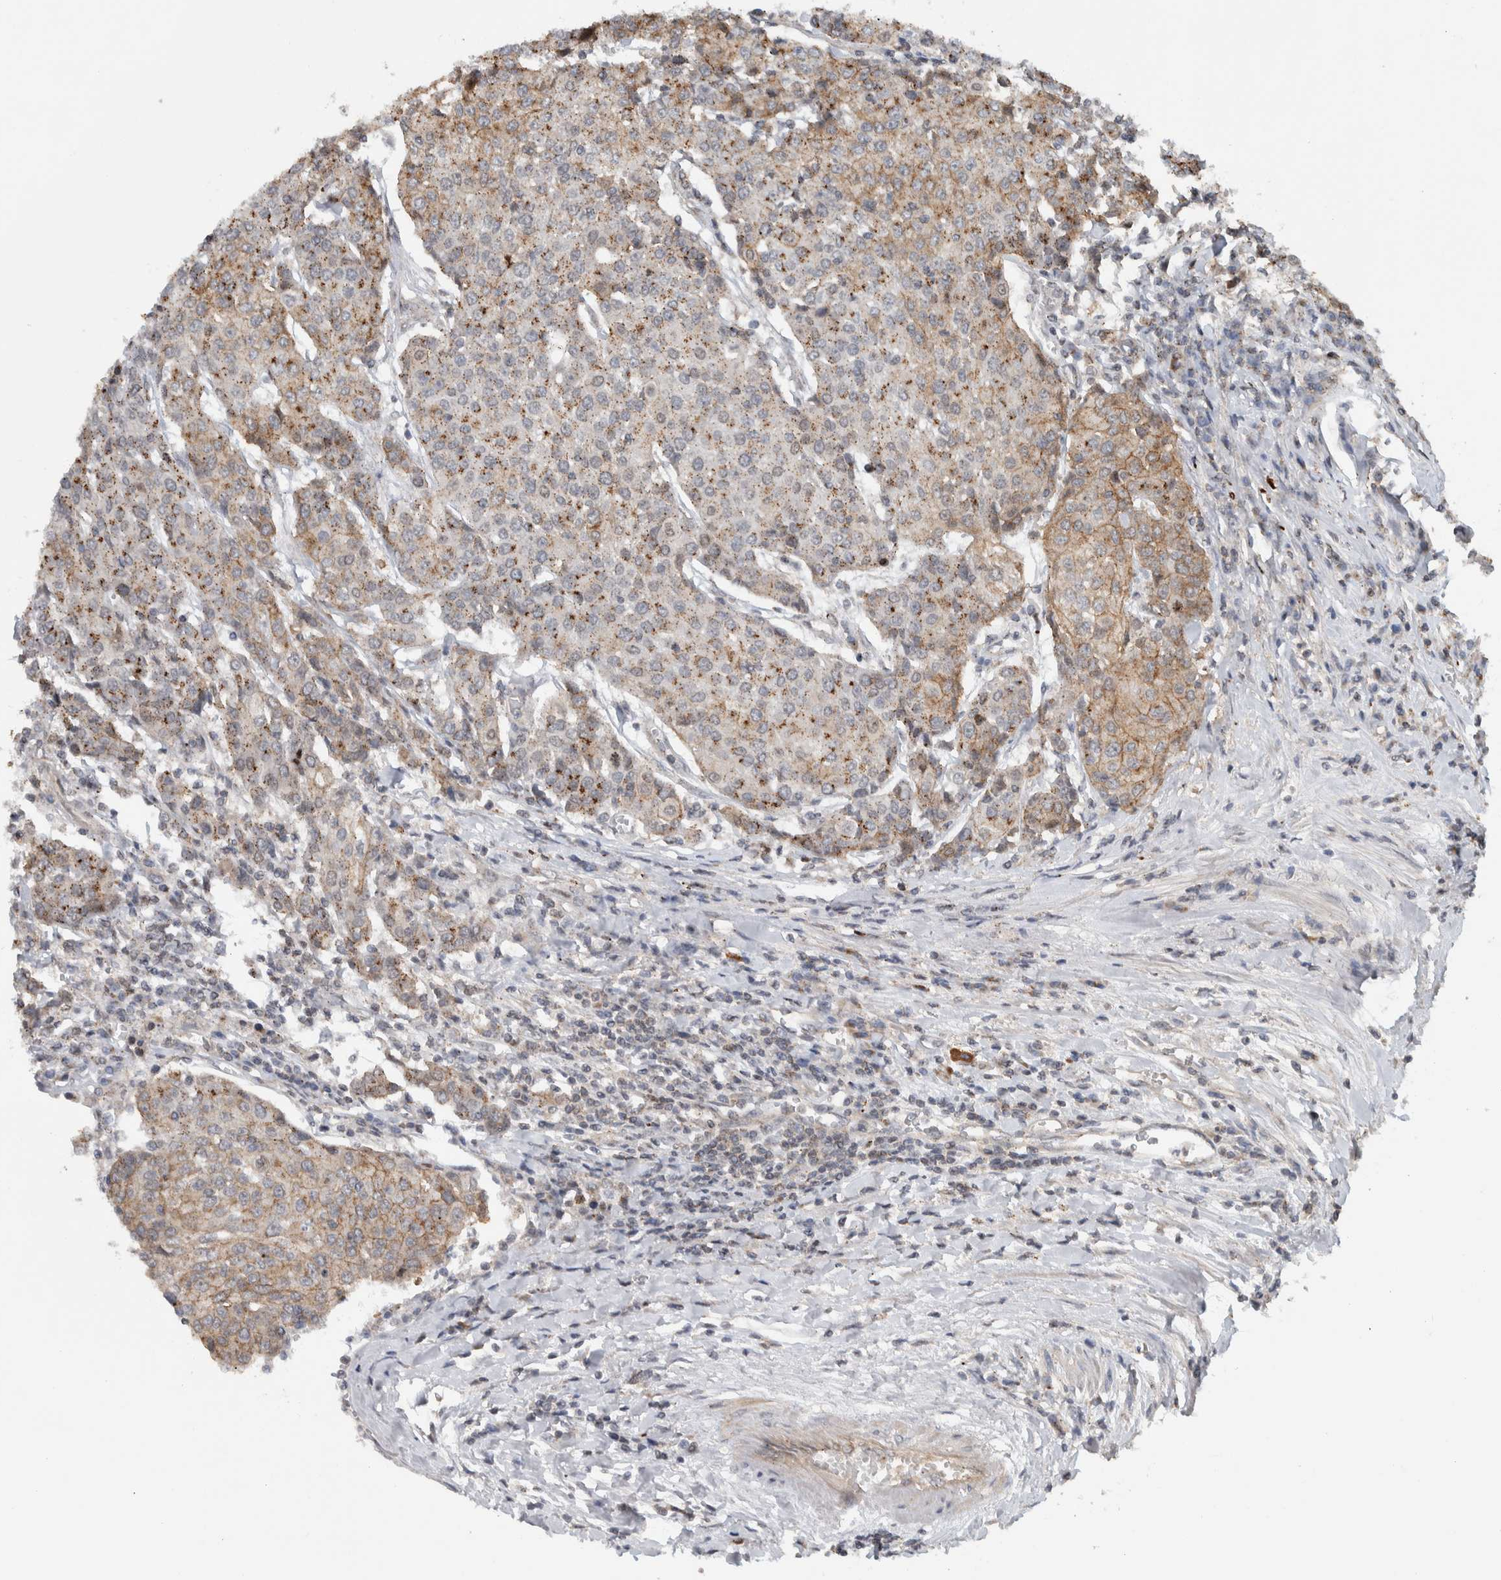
{"staining": {"intensity": "weak", "quantity": ">75%", "location": "cytoplasmic/membranous"}, "tissue": "urothelial cancer", "cell_type": "Tumor cells", "image_type": "cancer", "snomed": [{"axis": "morphology", "description": "Urothelial carcinoma, High grade"}, {"axis": "topography", "description": "Urinary bladder"}], "caption": "Immunohistochemical staining of urothelial cancer exhibits weak cytoplasmic/membranous protein staining in approximately >75% of tumor cells. Using DAB (3,3'-diaminobenzidine) (brown) and hematoxylin (blue) stains, captured at high magnification using brightfield microscopy.", "gene": "MSL1", "patient": {"sex": "female", "age": 85}}